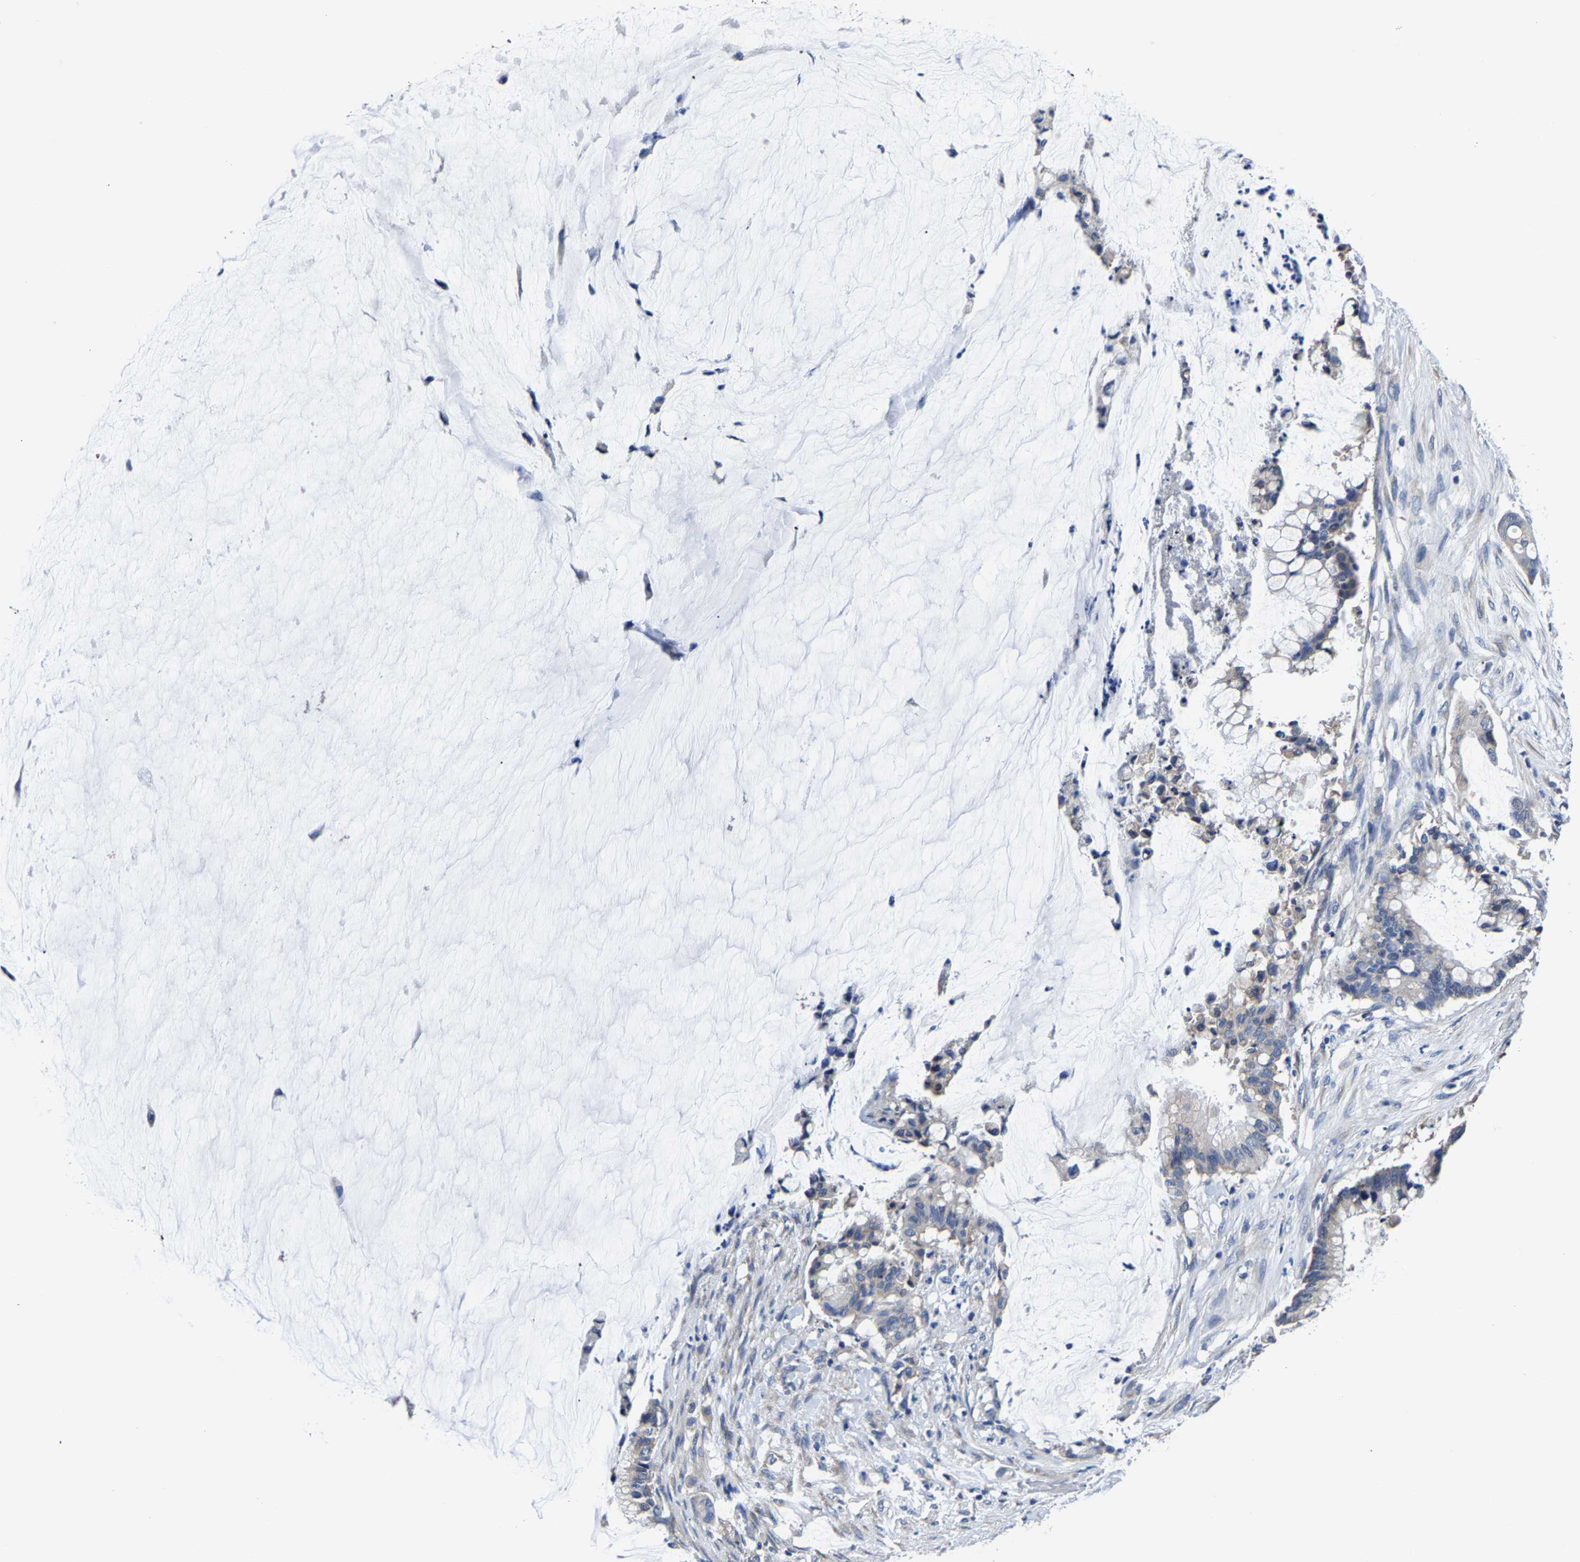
{"staining": {"intensity": "weak", "quantity": "<25%", "location": "cytoplasmic/membranous"}, "tissue": "pancreatic cancer", "cell_type": "Tumor cells", "image_type": "cancer", "snomed": [{"axis": "morphology", "description": "Adenocarcinoma, NOS"}, {"axis": "topography", "description": "Pancreas"}], "caption": "Tumor cells are negative for brown protein staining in pancreatic adenocarcinoma. (Brightfield microscopy of DAB (3,3'-diaminobenzidine) immunohistochemistry at high magnification).", "gene": "SRPK2", "patient": {"sex": "male", "age": 41}}